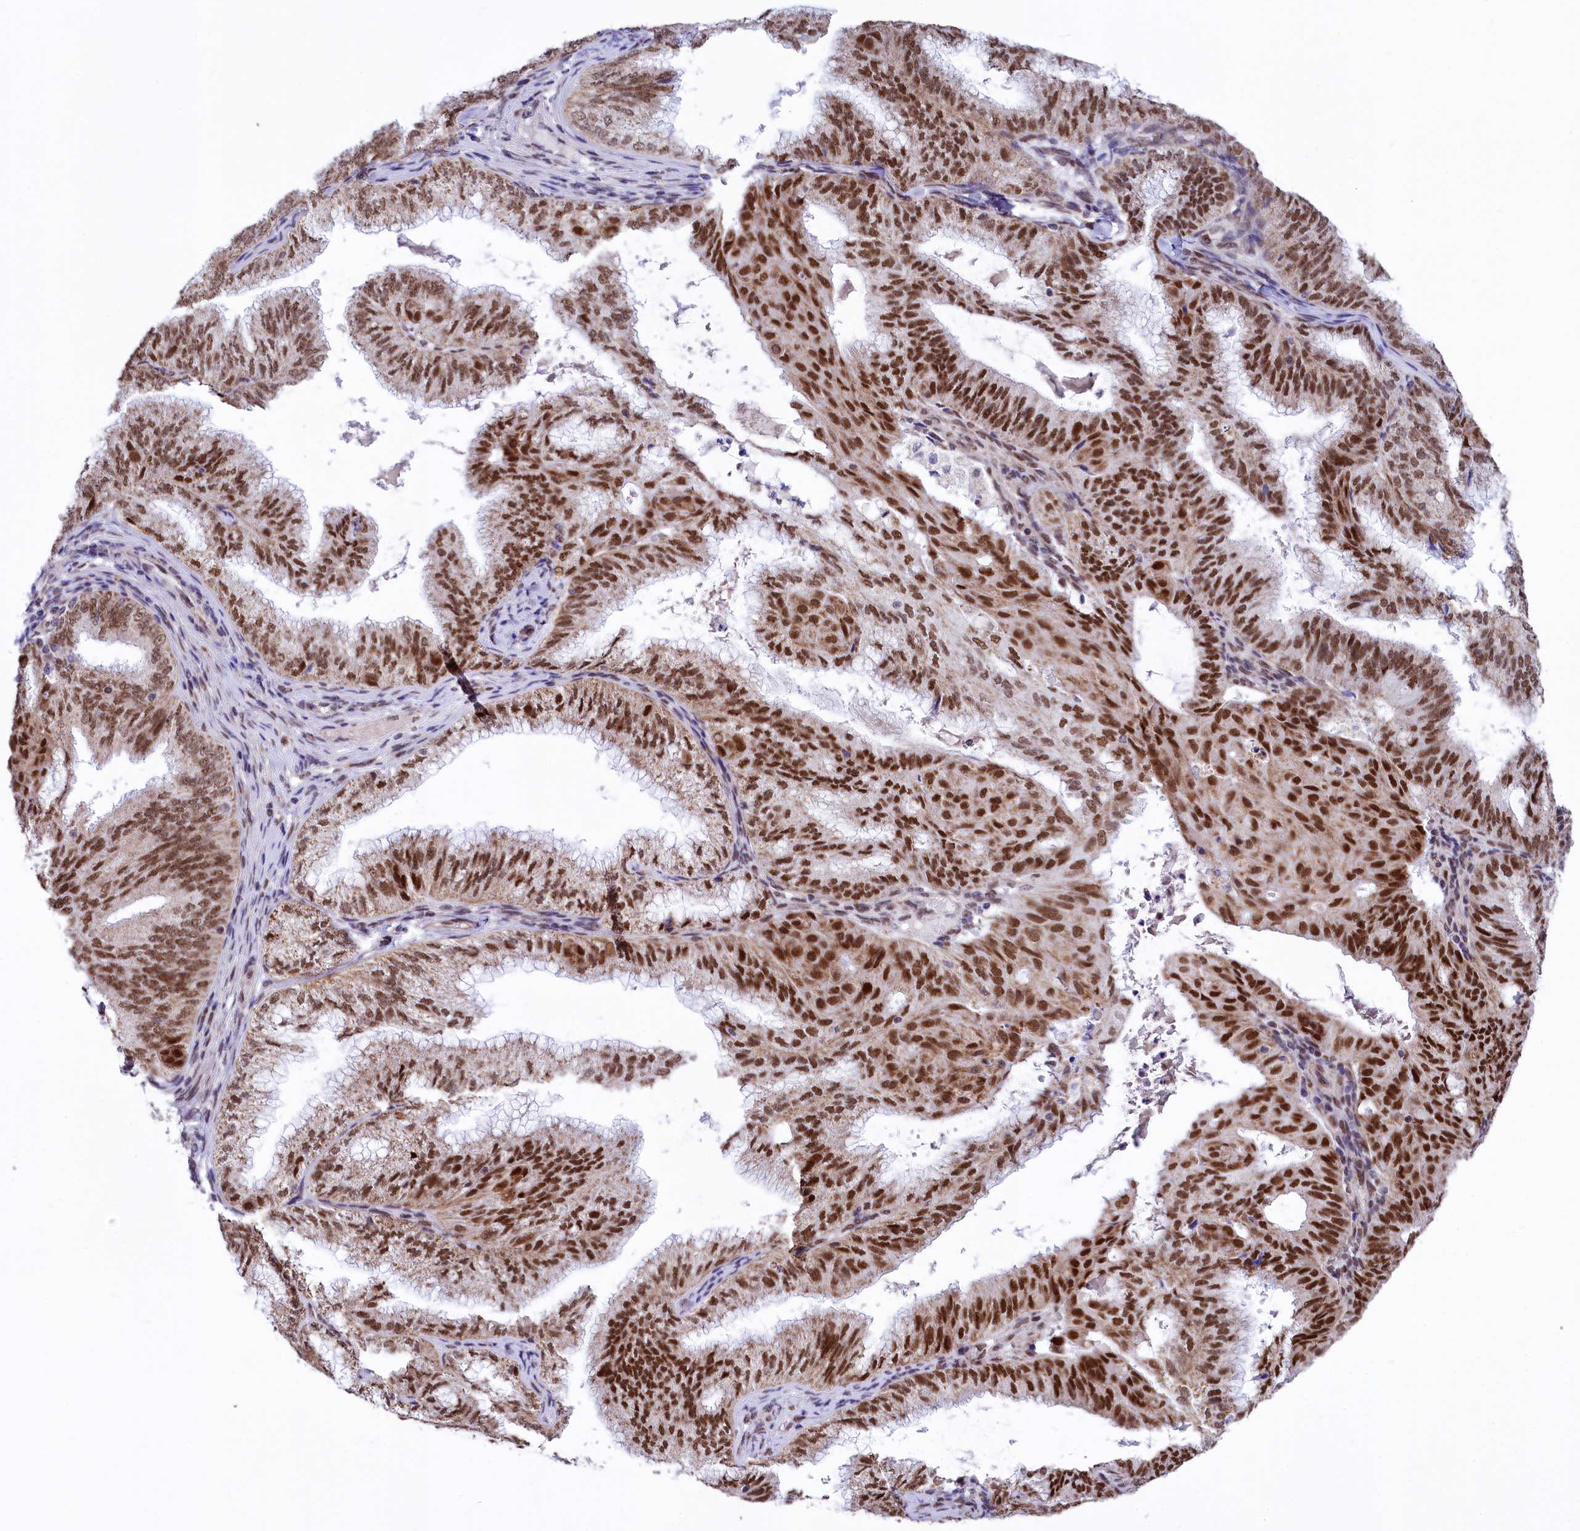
{"staining": {"intensity": "strong", "quantity": ">75%", "location": "cytoplasmic/membranous,nuclear"}, "tissue": "endometrial cancer", "cell_type": "Tumor cells", "image_type": "cancer", "snomed": [{"axis": "morphology", "description": "Adenocarcinoma, NOS"}, {"axis": "topography", "description": "Endometrium"}], "caption": "Immunohistochemical staining of human endometrial cancer (adenocarcinoma) exhibits strong cytoplasmic/membranous and nuclear protein positivity in about >75% of tumor cells. Using DAB (brown) and hematoxylin (blue) stains, captured at high magnification using brightfield microscopy.", "gene": "MORN3", "patient": {"sex": "female", "age": 49}}